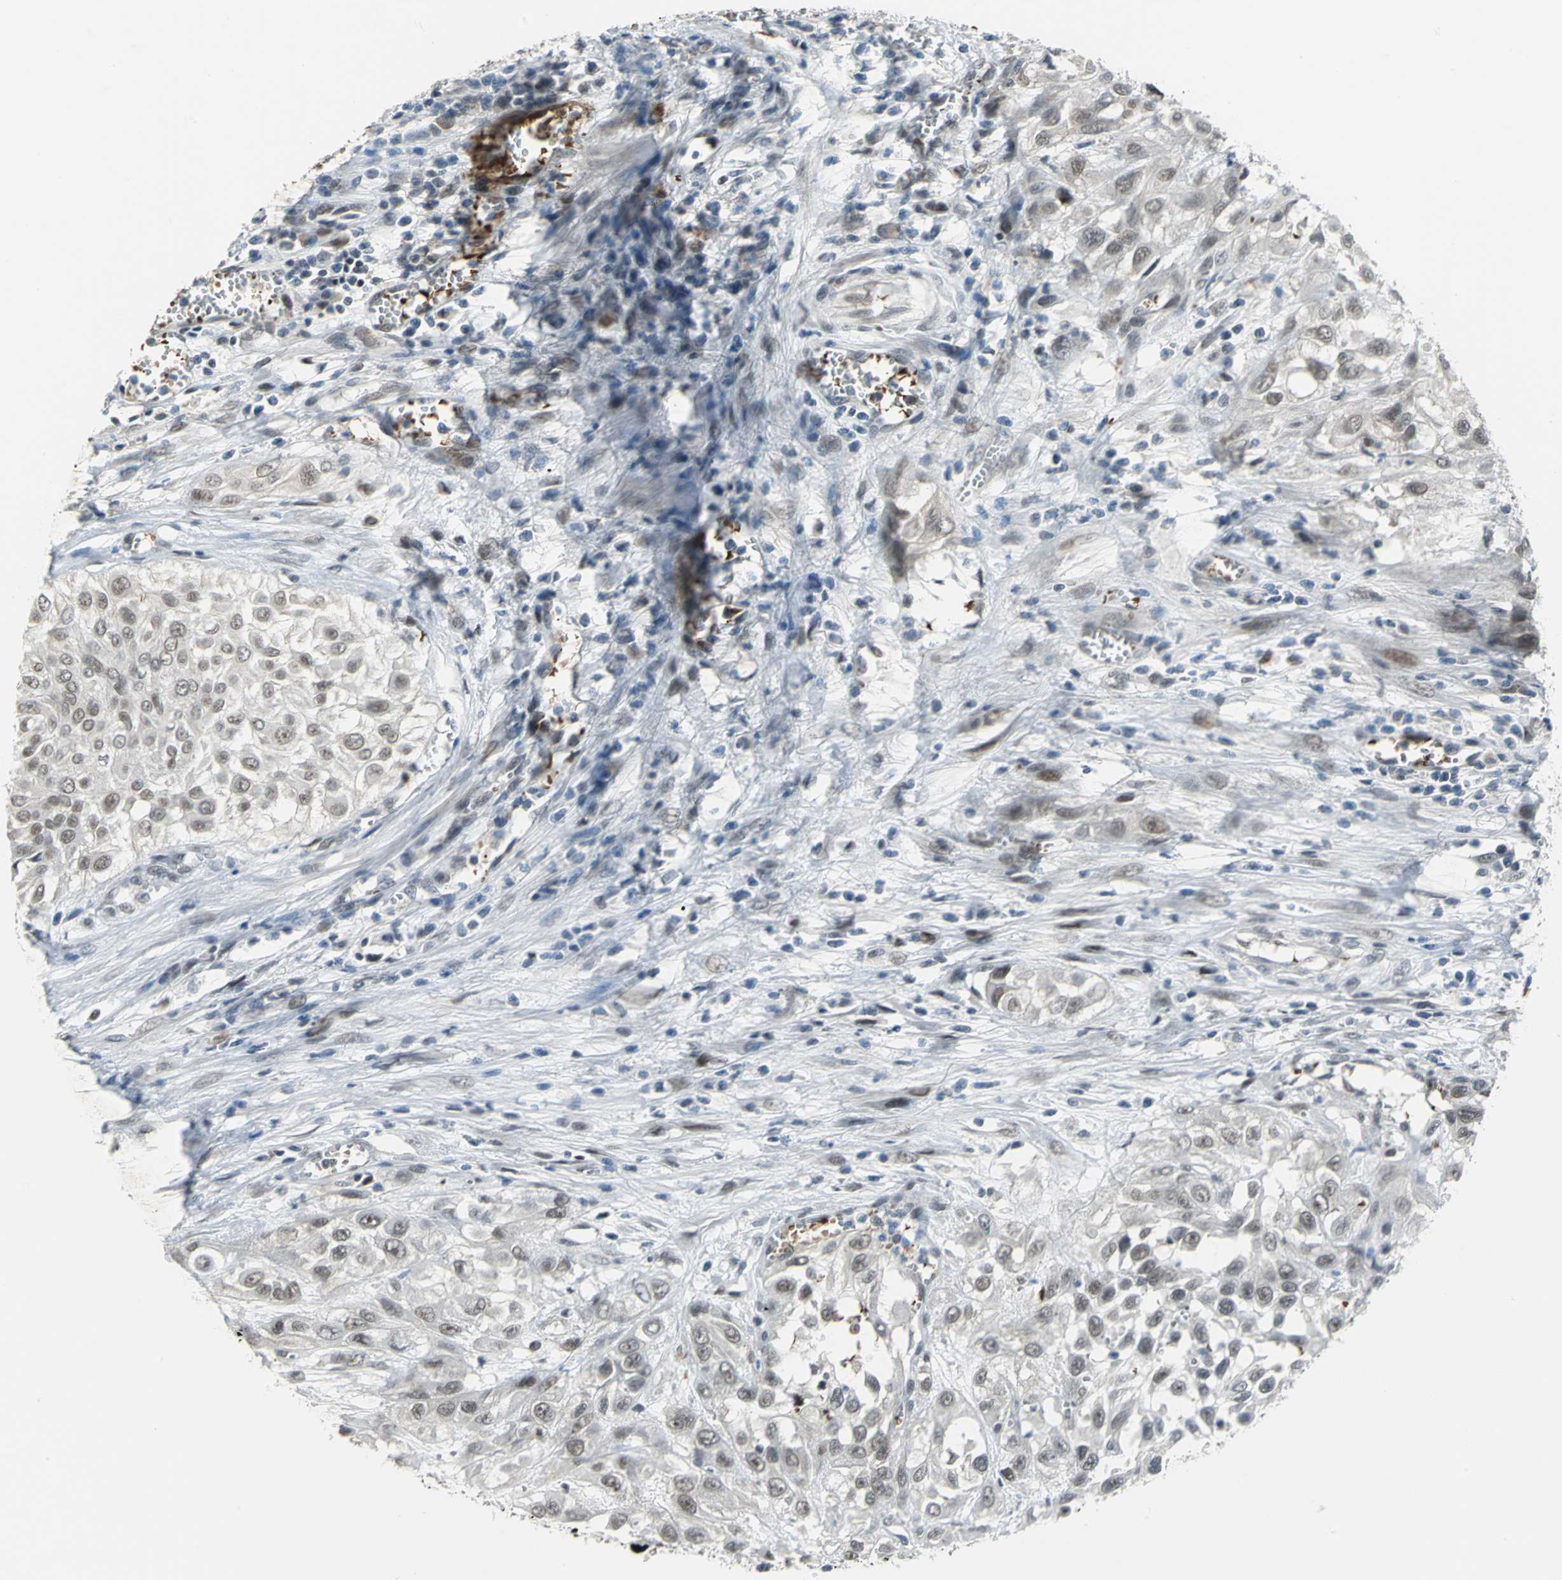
{"staining": {"intensity": "weak", "quantity": ">75%", "location": "nuclear"}, "tissue": "urothelial cancer", "cell_type": "Tumor cells", "image_type": "cancer", "snomed": [{"axis": "morphology", "description": "Urothelial carcinoma, High grade"}, {"axis": "topography", "description": "Urinary bladder"}], "caption": "Protein staining by immunohistochemistry shows weak nuclear positivity in approximately >75% of tumor cells in urothelial cancer.", "gene": "GLI3", "patient": {"sex": "male", "age": 57}}